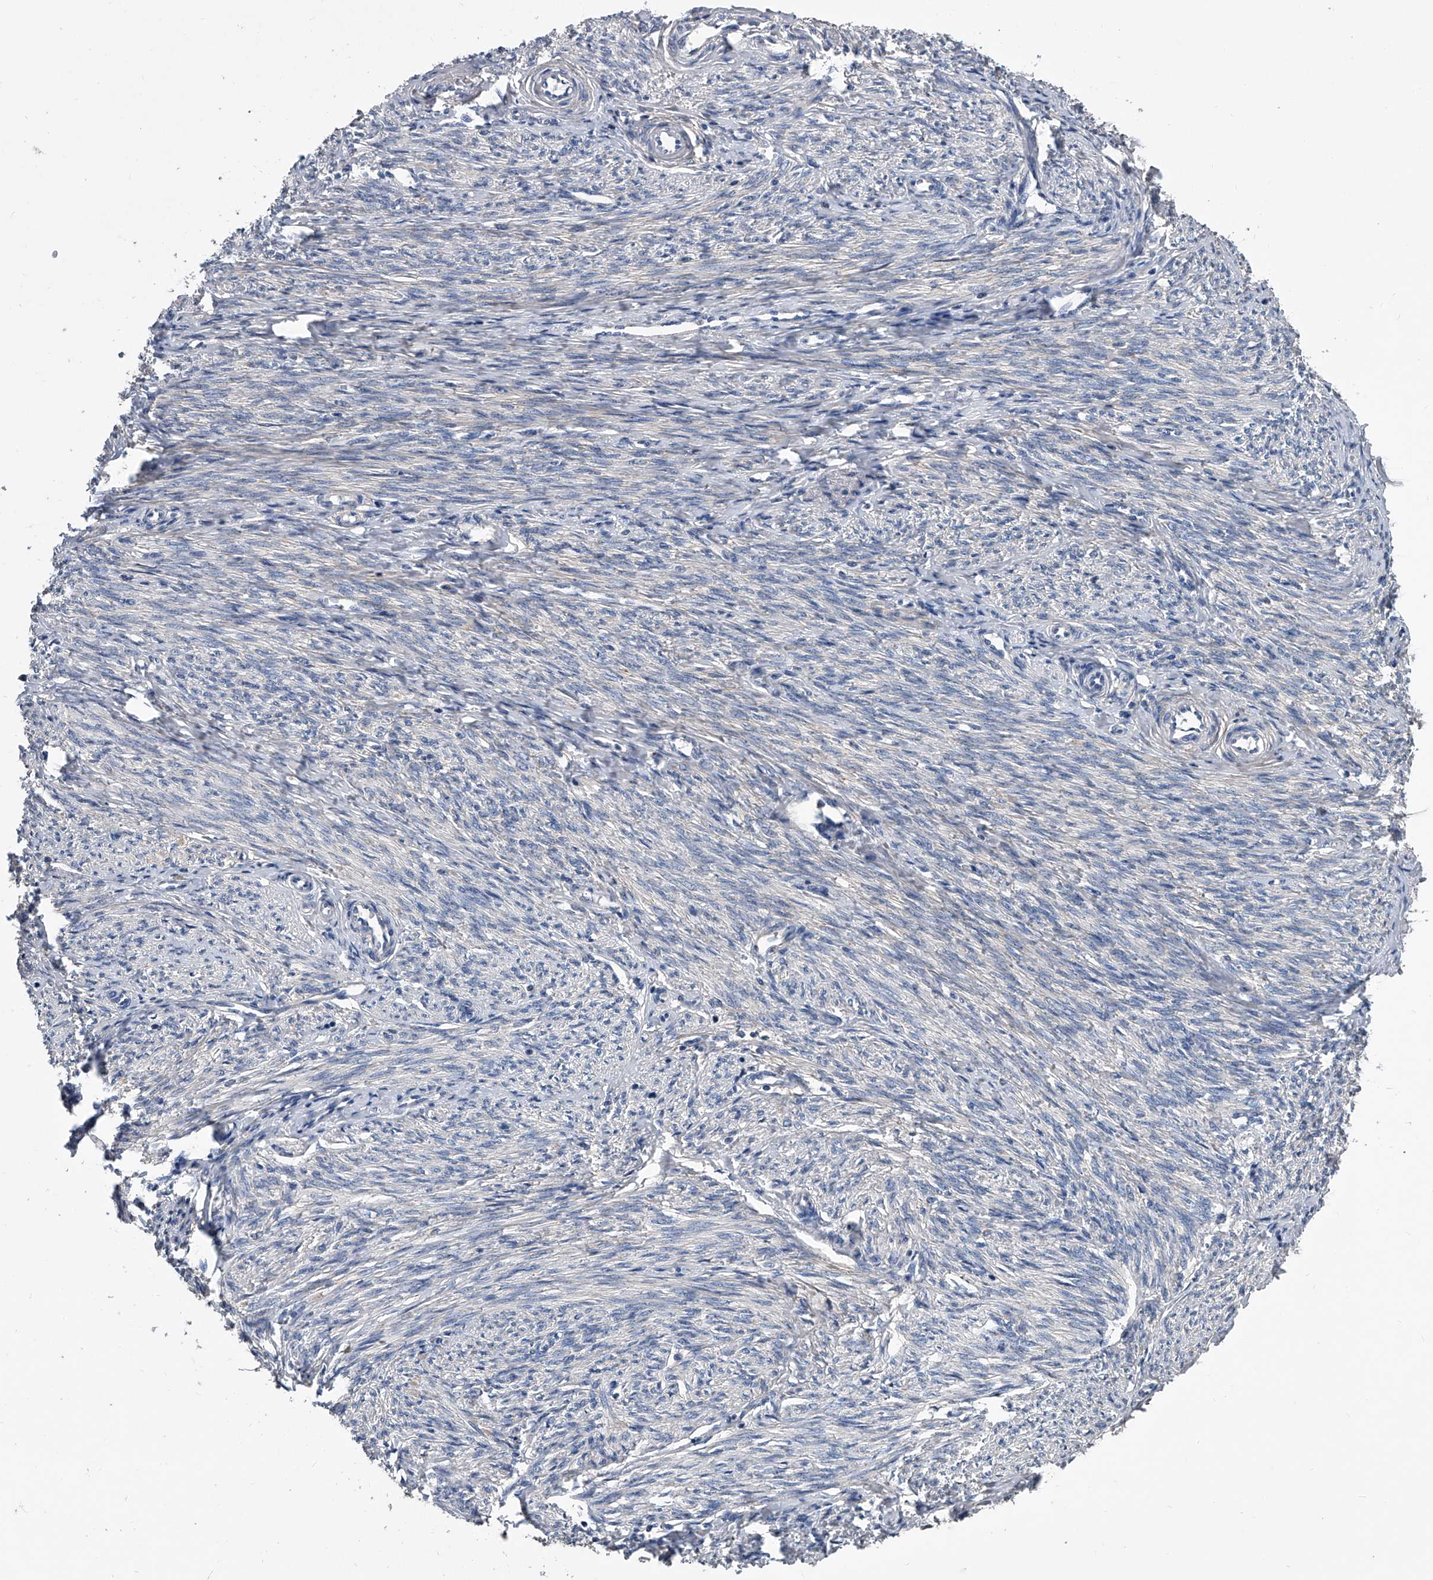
{"staining": {"intensity": "negative", "quantity": "none", "location": "none"}, "tissue": "endometrium", "cell_type": "Cells in endometrial stroma", "image_type": "normal", "snomed": [{"axis": "morphology", "description": "Normal tissue, NOS"}, {"axis": "topography", "description": "Endometrium"}], "caption": "Immunohistochemical staining of normal endometrium reveals no significant staining in cells in endometrial stroma.", "gene": "PHACTR1", "patient": {"sex": "female", "age": 72}}